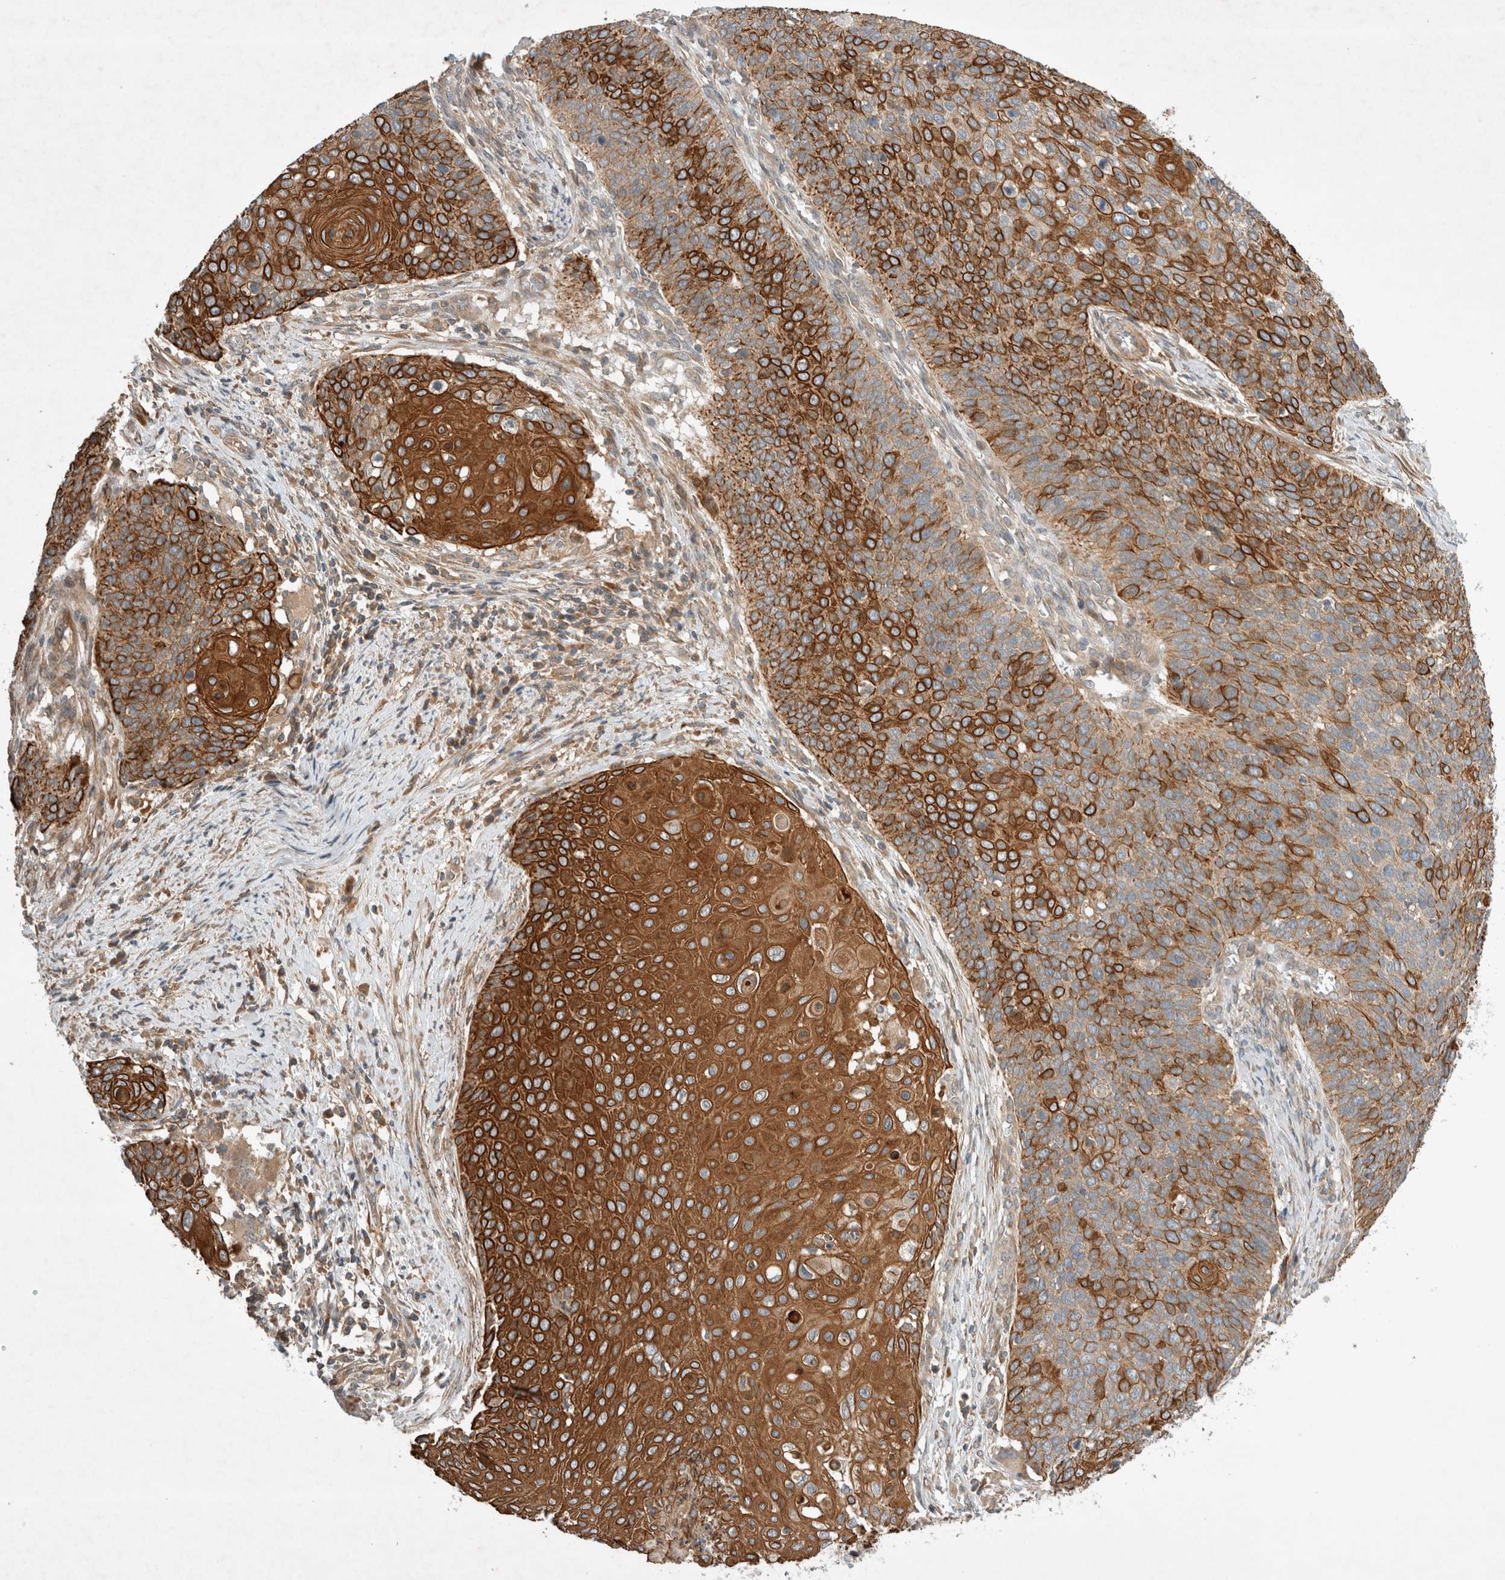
{"staining": {"intensity": "strong", "quantity": "25%-75%", "location": "cytoplasmic/membranous"}, "tissue": "cervical cancer", "cell_type": "Tumor cells", "image_type": "cancer", "snomed": [{"axis": "morphology", "description": "Squamous cell carcinoma, NOS"}, {"axis": "topography", "description": "Cervix"}], "caption": "Immunohistochemical staining of squamous cell carcinoma (cervical) displays strong cytoplasmic/membranous protein positivity in about 25%-75% of tumor cells.", "gene": "ARMC9", "patient": {"sex": "female", "age": 39}}